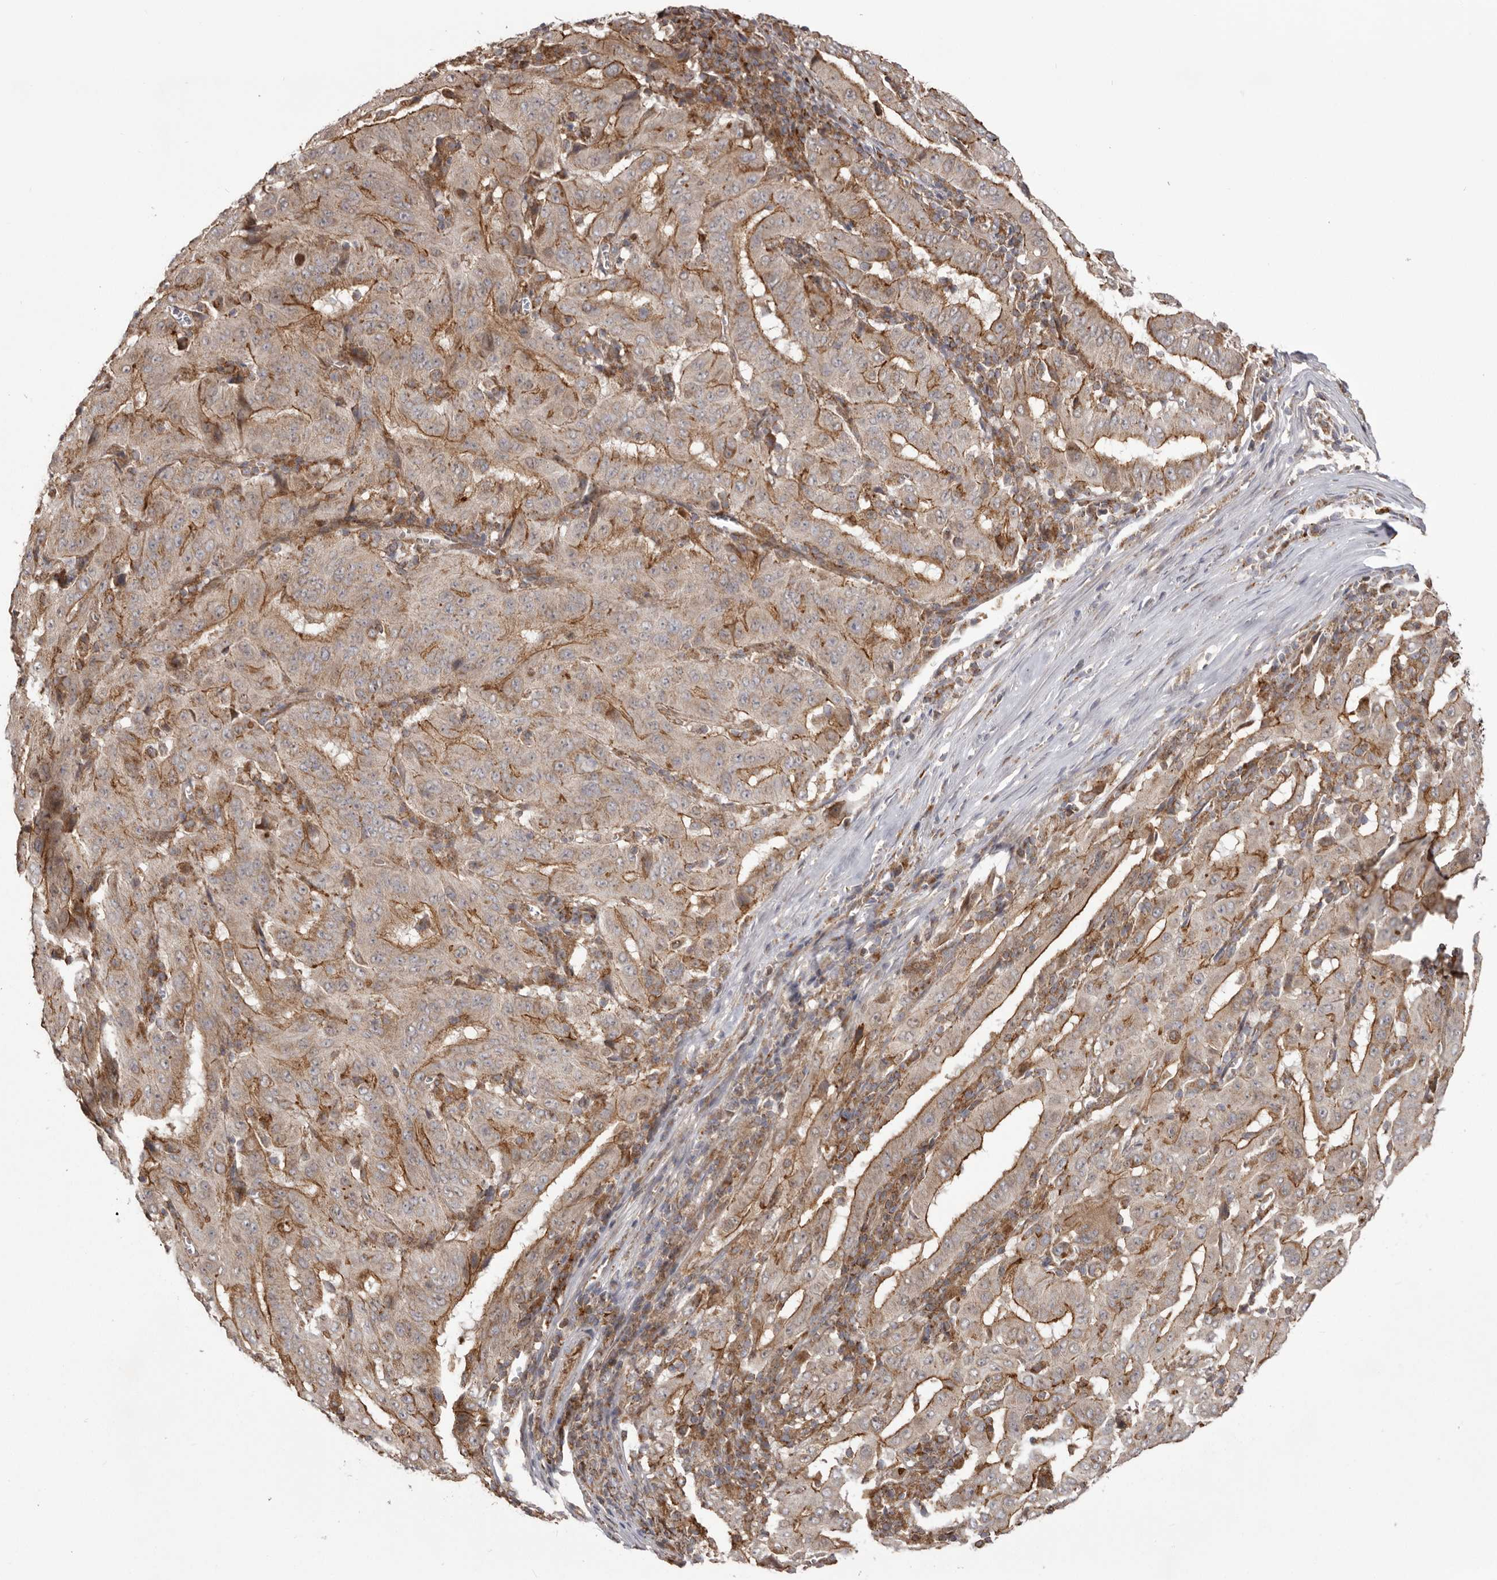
{"staining": {"intensity": "moderate", "quantity": ">75%", "location": "cytoplasmic/membranous"}, "tissue": "pancreatic cancer", "cell_type": "Tumor cells", "image_type": "cancer", "snomed": [{"axis": "morphology", "description": "Adenocarcinoma, NOS"}, {"axis": "topography", "description": "Pancreas"}], "caption": "Protein expression by IHC reveals moderate cytoplasmic/membranous positivity in about >75% of tumor cells in pancreatic adenocarcinoma.", "gene": "NUP43", "patient": {"sex": "male", "age": 63}}